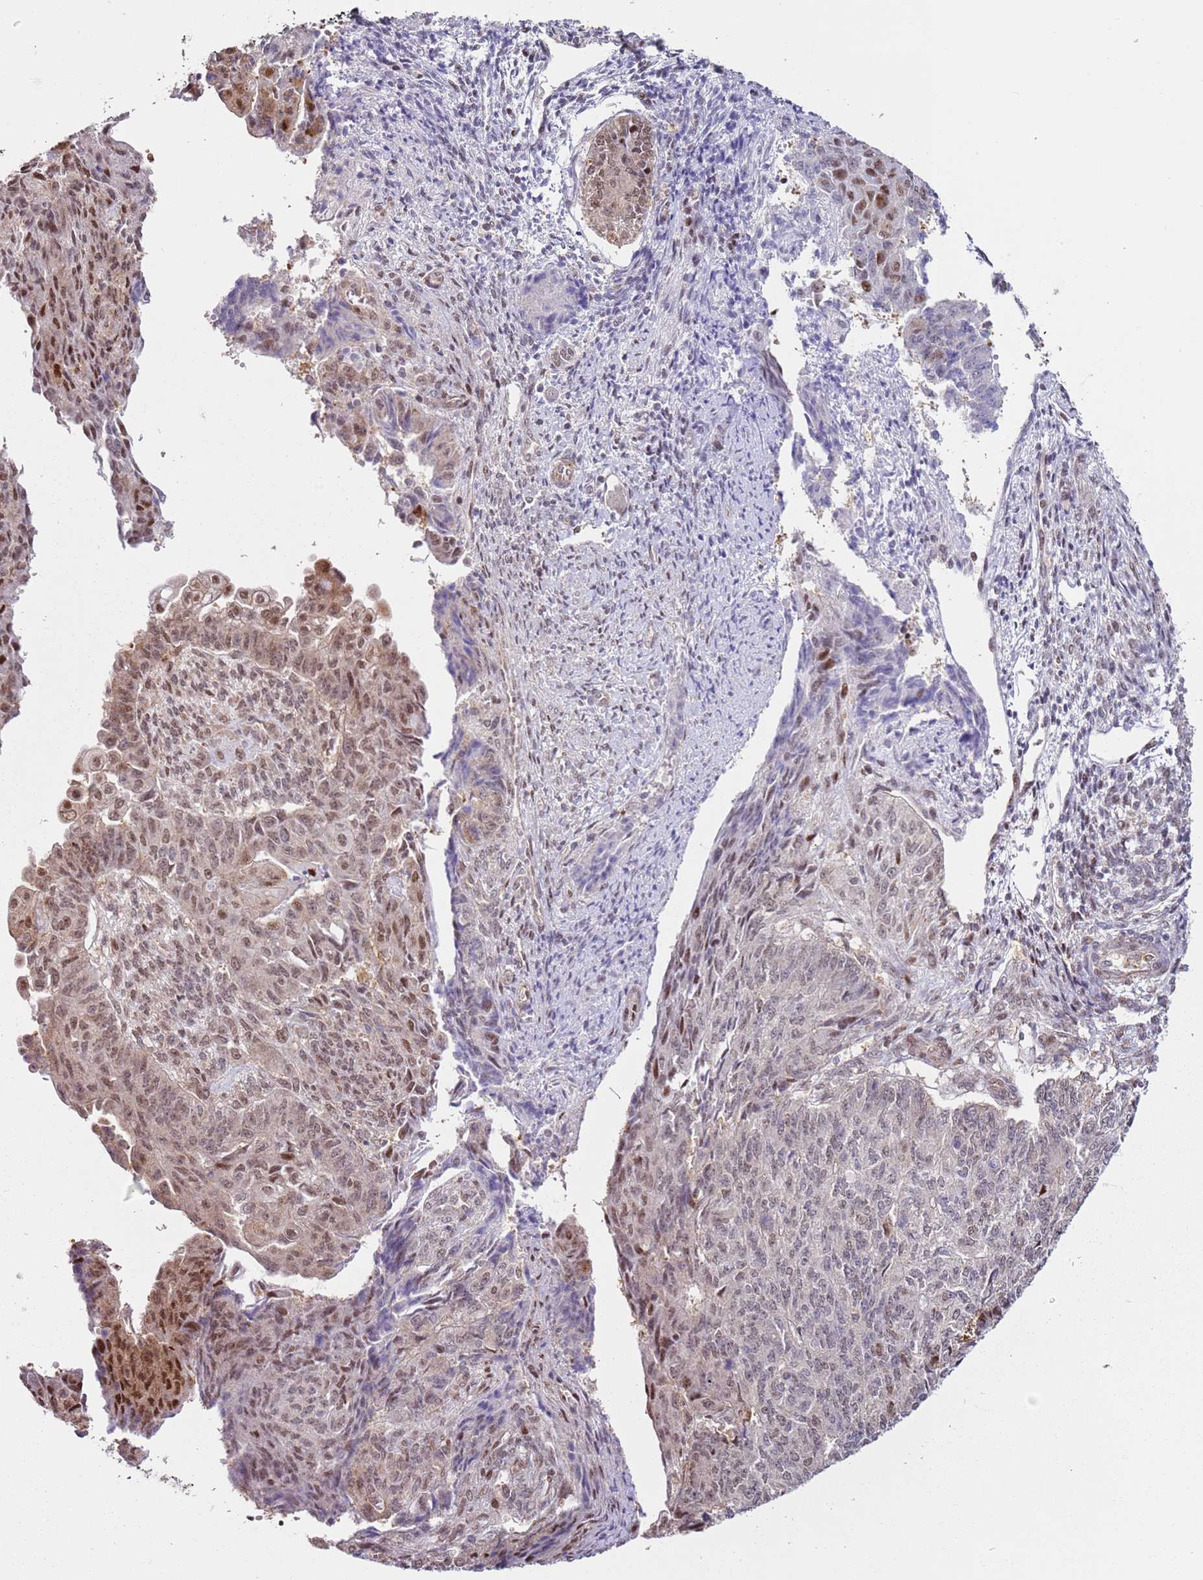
{"staining": {"intensity": "moderate", "quantity": "<25%", "location": "nuclear"}, "tissue": "endometrial cancer", "cell_type": "Tumor cells", "image_type": "cancer", "snomed": [{"axis": "morphology", "description": "Adenocarcinoma, NOS"}, {"axis": "topography", "description": "Endometrium"}], "caption": "IHC image of endometrial cancer stained for a protein (brown), which demonstrates low levels of moderate nuclear positivity in approximately <25% of tumor cells.", "gene": "PSMD4", "patient": {"sex": "female", "age": 32}}